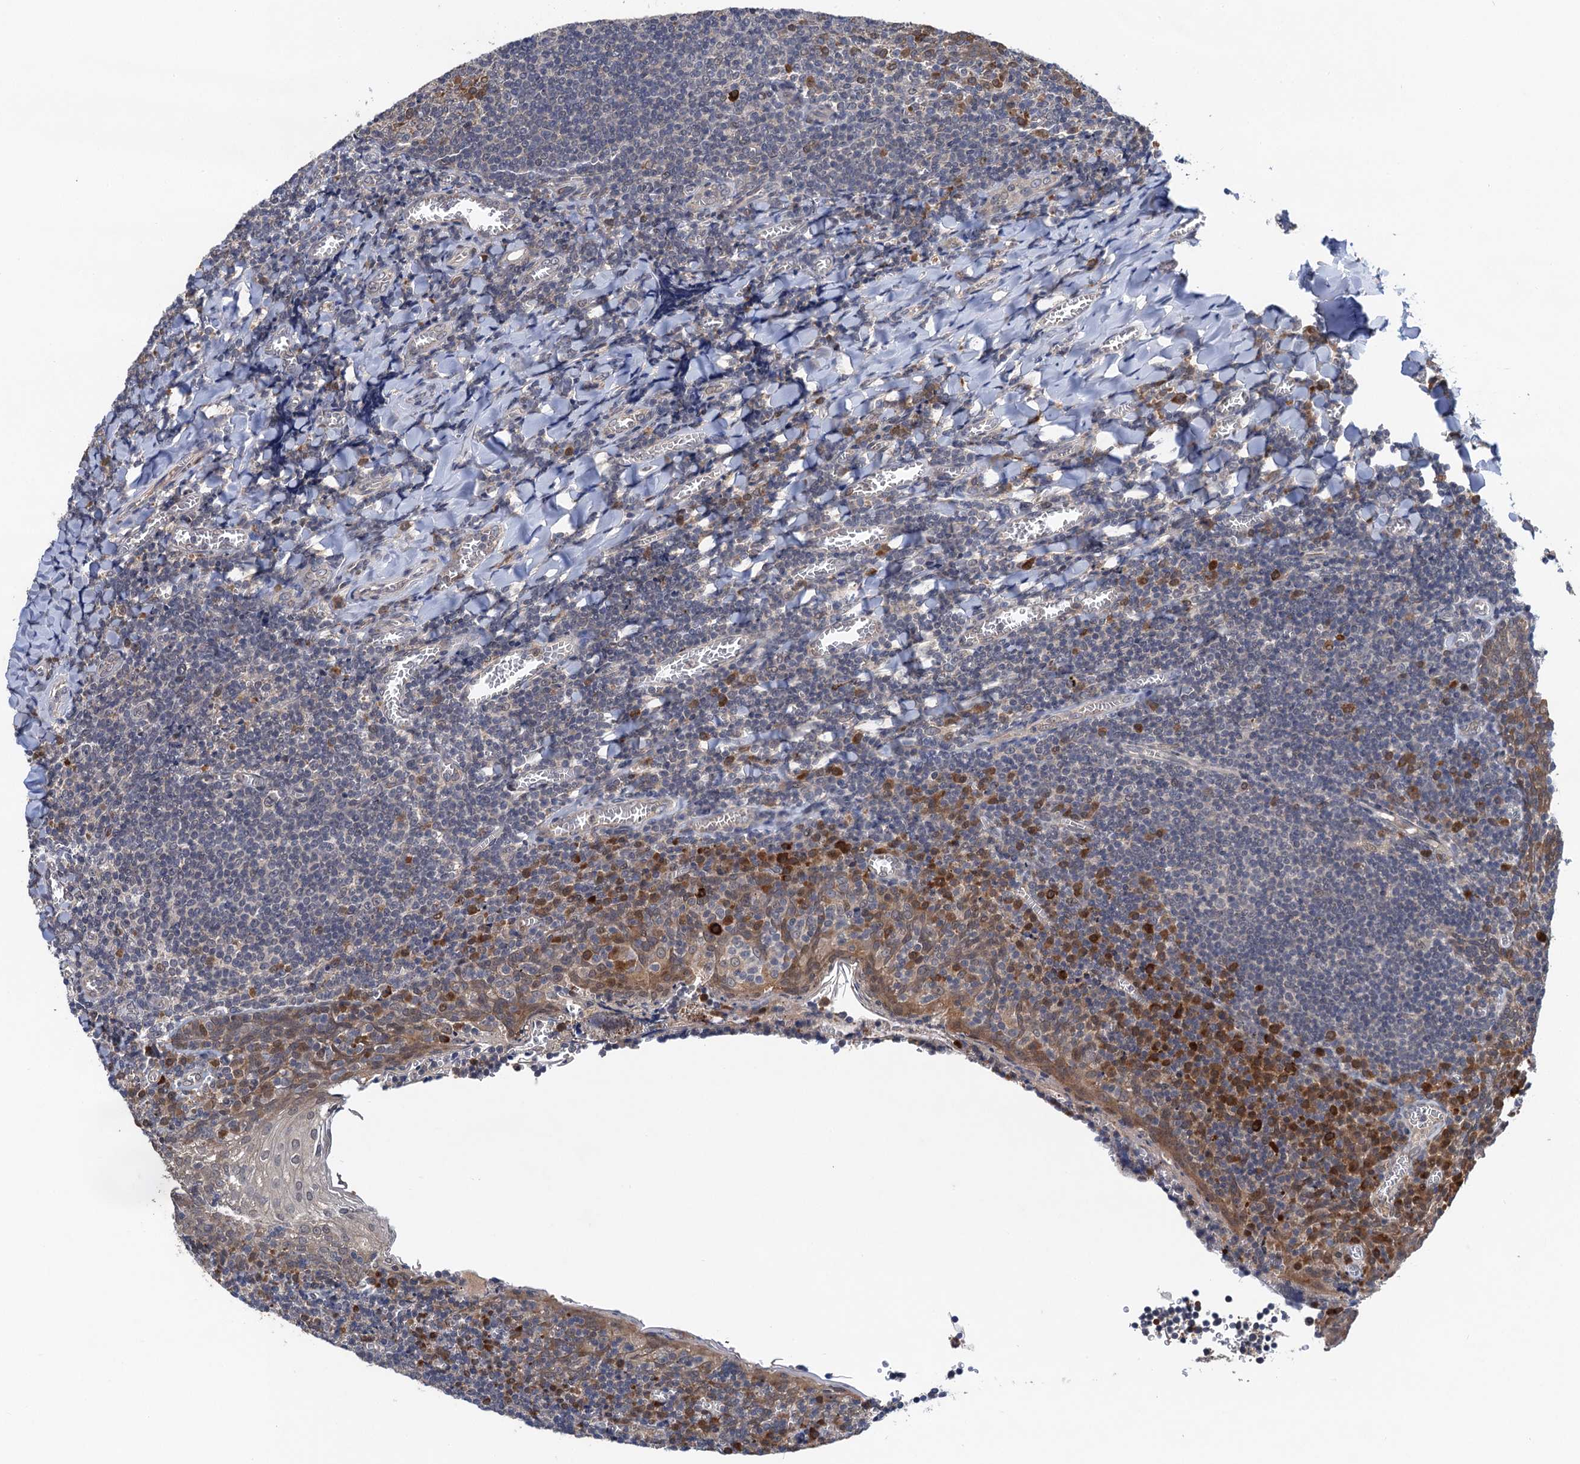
{"staining": {"intensity": "strong", "quantity": "<25%", "location": "cytoplasmic/membranous"}, "tissue": "tonsil", "cell_type": "Germinal center cells", "image_type": "normal", "snomed": [{"axis": "morphology", "description": "Normal tissue, NOS"}, {"axis": "topography", "description": "Tonsil"}], "caption": "Protein analysis of normal tonsil demonstrates strong cytoplasmic/membranous staining in approximately <25% of germinal center cells. (DAB (3,3'-diaminobenzidine) IHC with brightfield microscopy, high magnification).", "gene": "TMEM39B", "patient": {"sex": "male", "age": 27}}